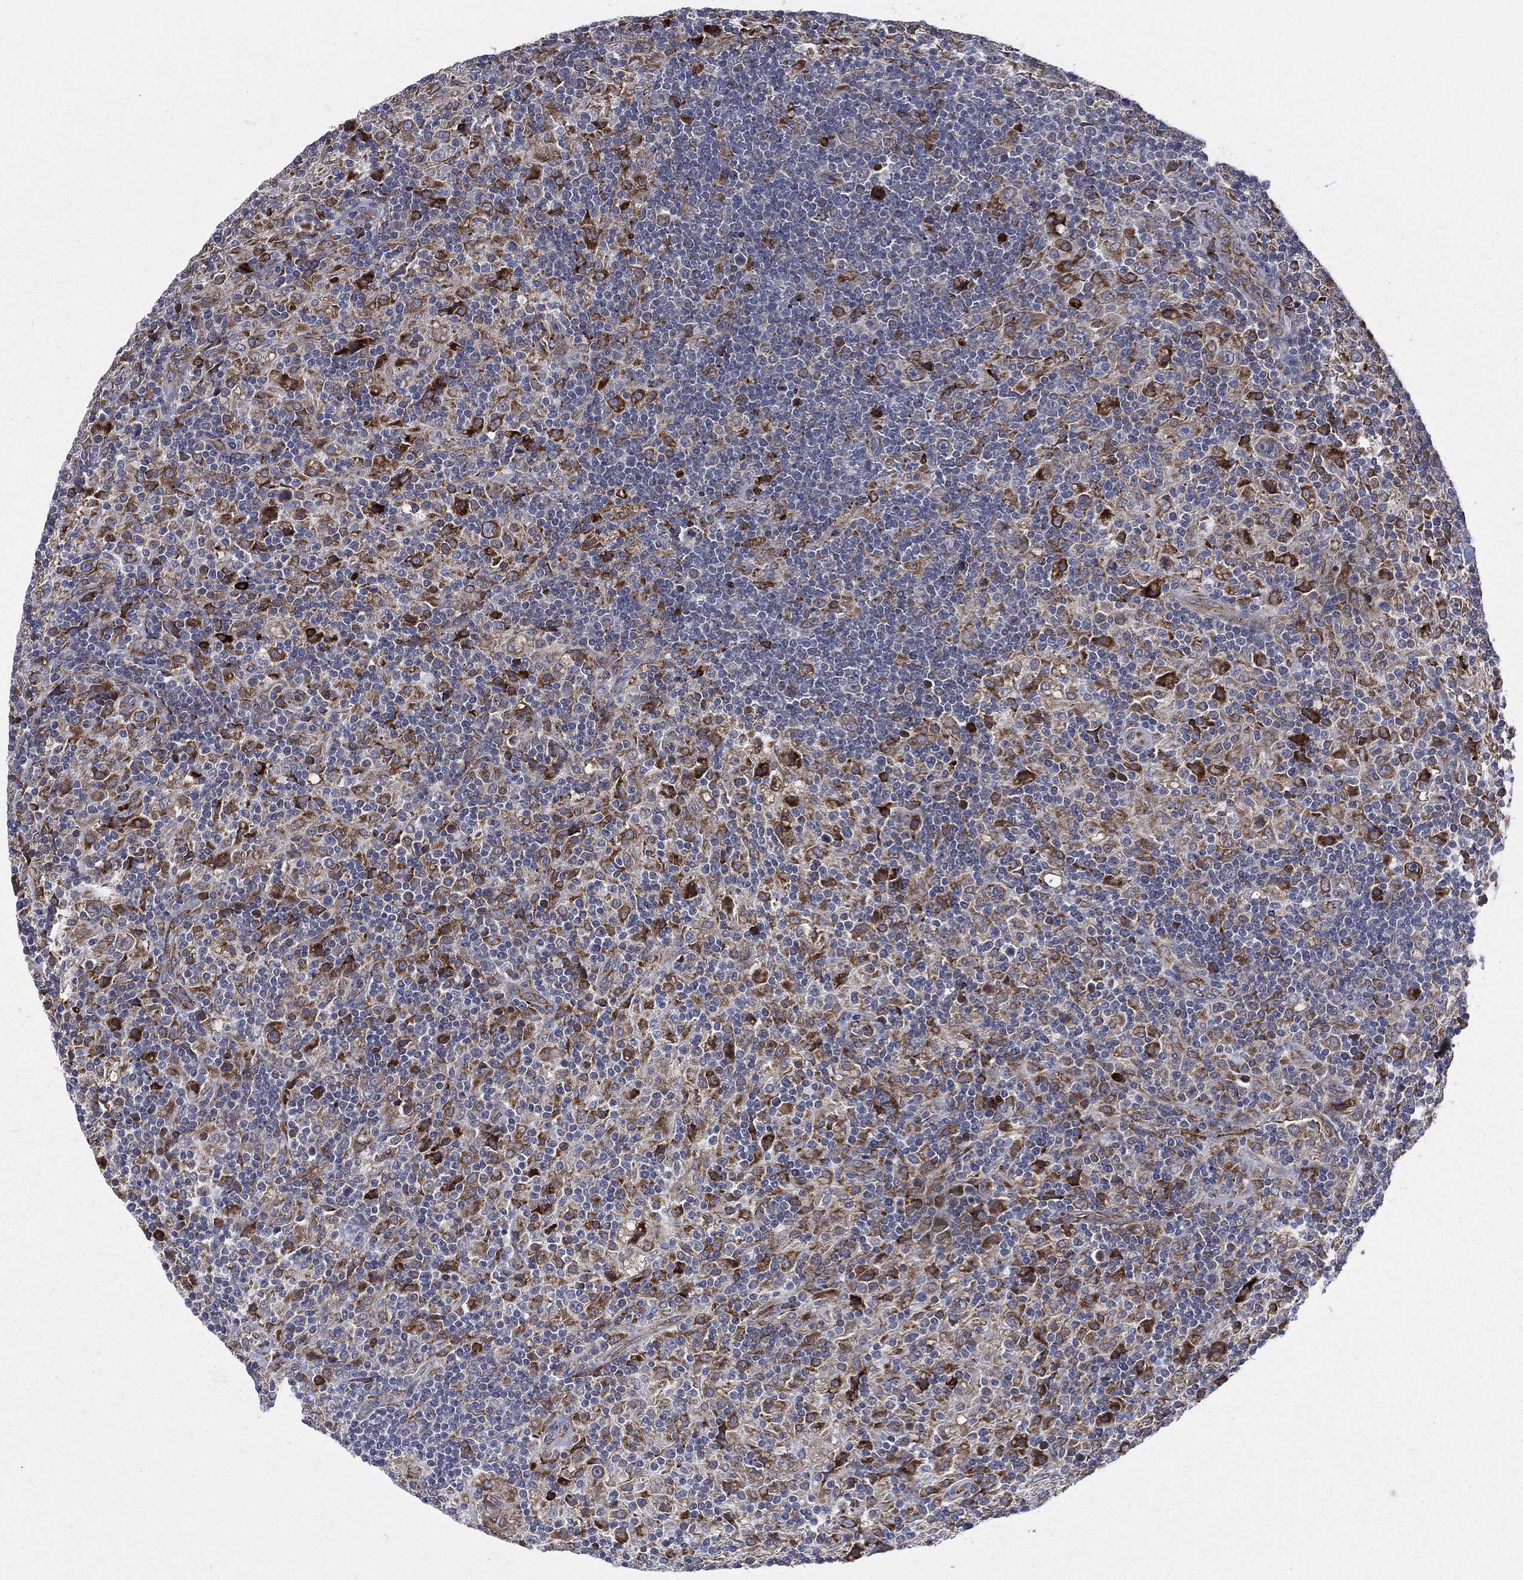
{"staining": {"intensity": "strong", "quantity": "25%-75%", "location": "cytoplasmic/membranous"}, "tissue": "lymphoma", "cell_type": "Tumor cells", "image_type": "cancer", "snomed": [{"axis": "morphology", "description": "Hodgkin's disease, NOS"}, {"axis": "topography", "description": "Lymph node"}], "caption": "This image displays IHC staining of Hodgkin's disease, with high strong cytoplasmic/membranous positivity in approximately 25%-75% of tumor cells.", "gene": "CCDC159", "patient": {"sex": "male", "age": 70}}